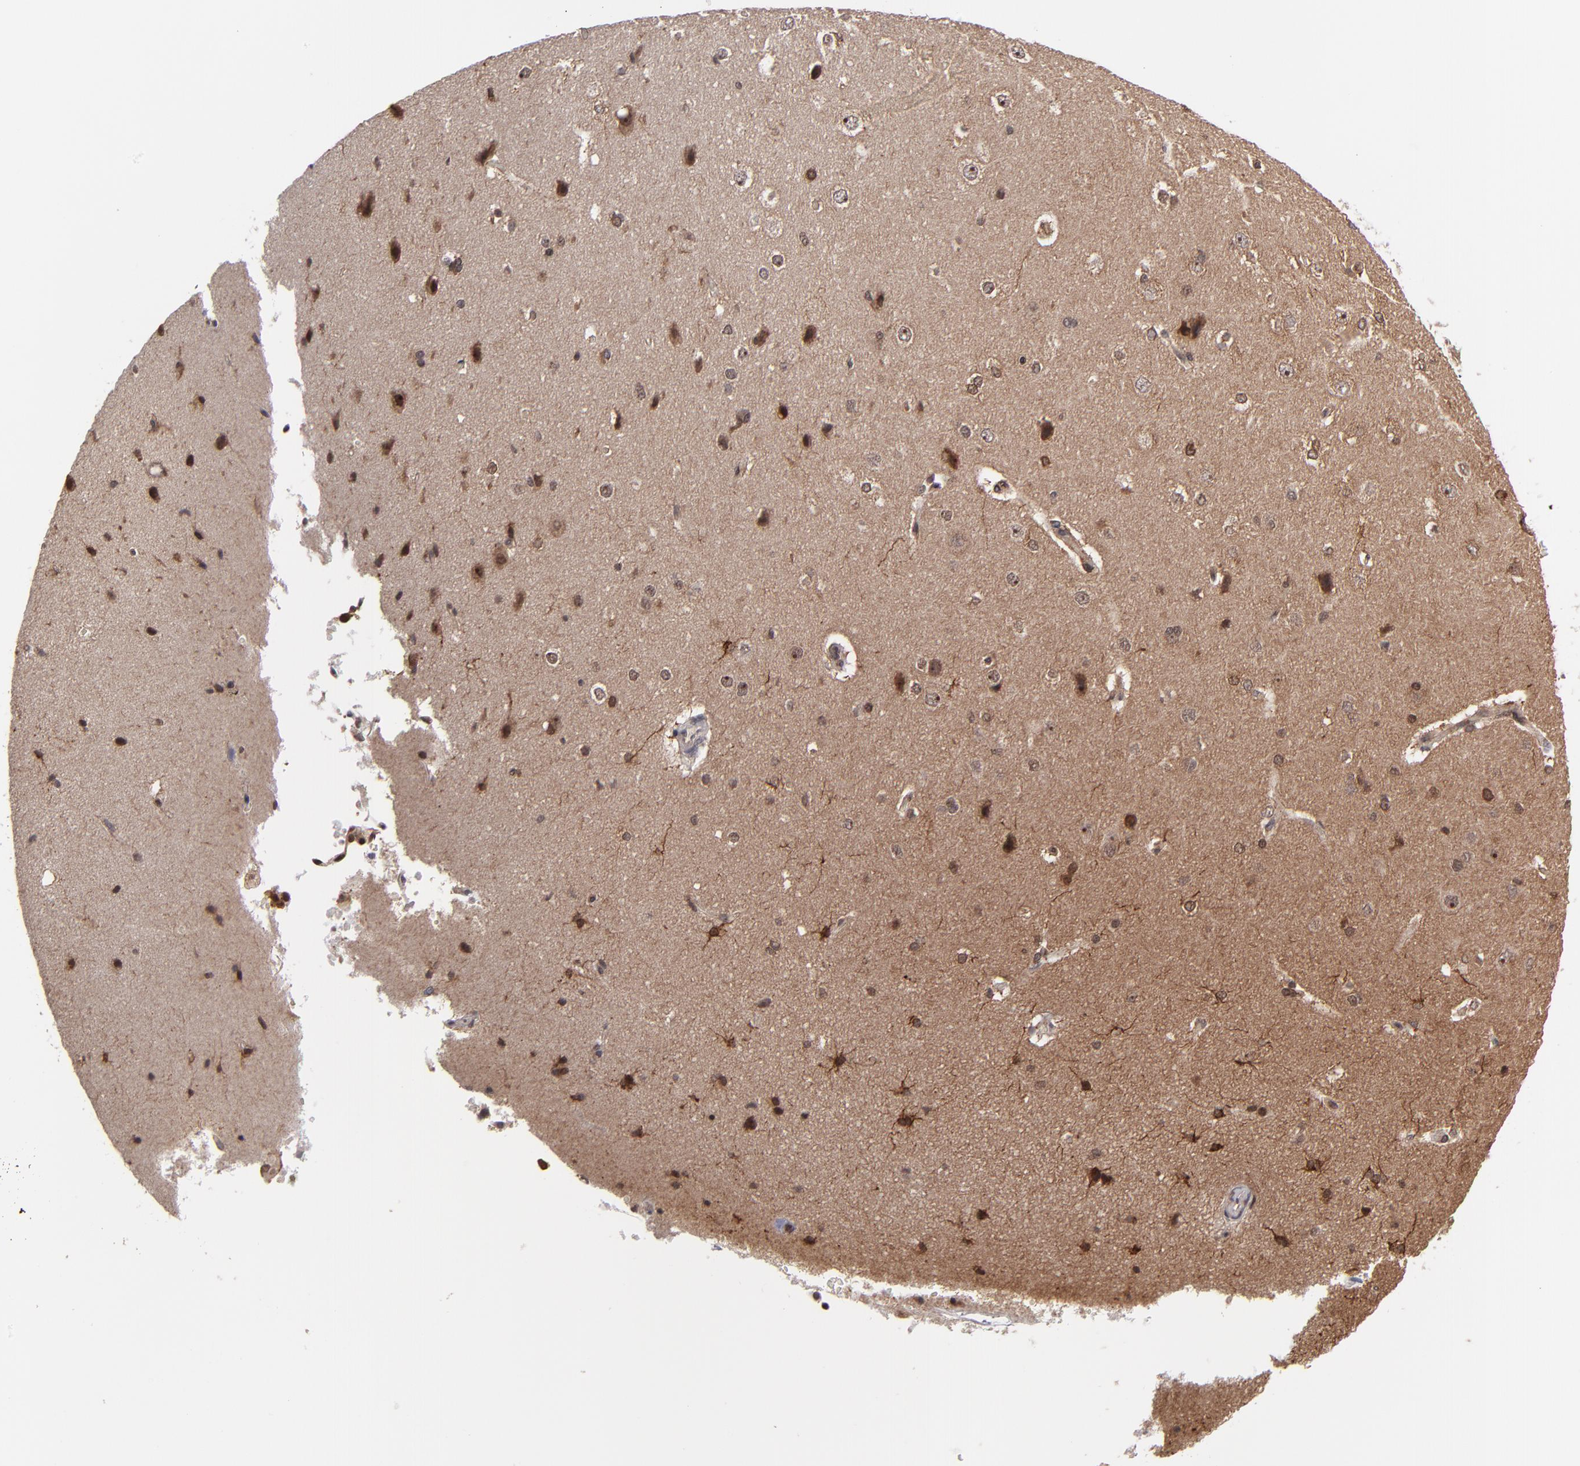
{"staining": {"intensity": "moderate", "quantity": ">75%", "location": "cytoplasmic/membranous,nuclear"}, "tissue": "cerebral cortex", "cell_type": "Endothelial cells", "image_type": "normal", "snomed": [{"axis": "morphology", "description": "Normal tissue, NOS"}, {"axis": "topography", "description": "Cerebral cortex"}], "caption": "The immunohistochemical stain shows moderate cytoplasmic/membranous,nuclear expression in endothelial cells of benign cerebral cortex. The protein of interest is stained brown, and the nuclei are stained in blue (DAB IHC with brightfield microscopy, high magnification).", "gene": "RGS6", "patient": {"sex": "female", "age": 45}}